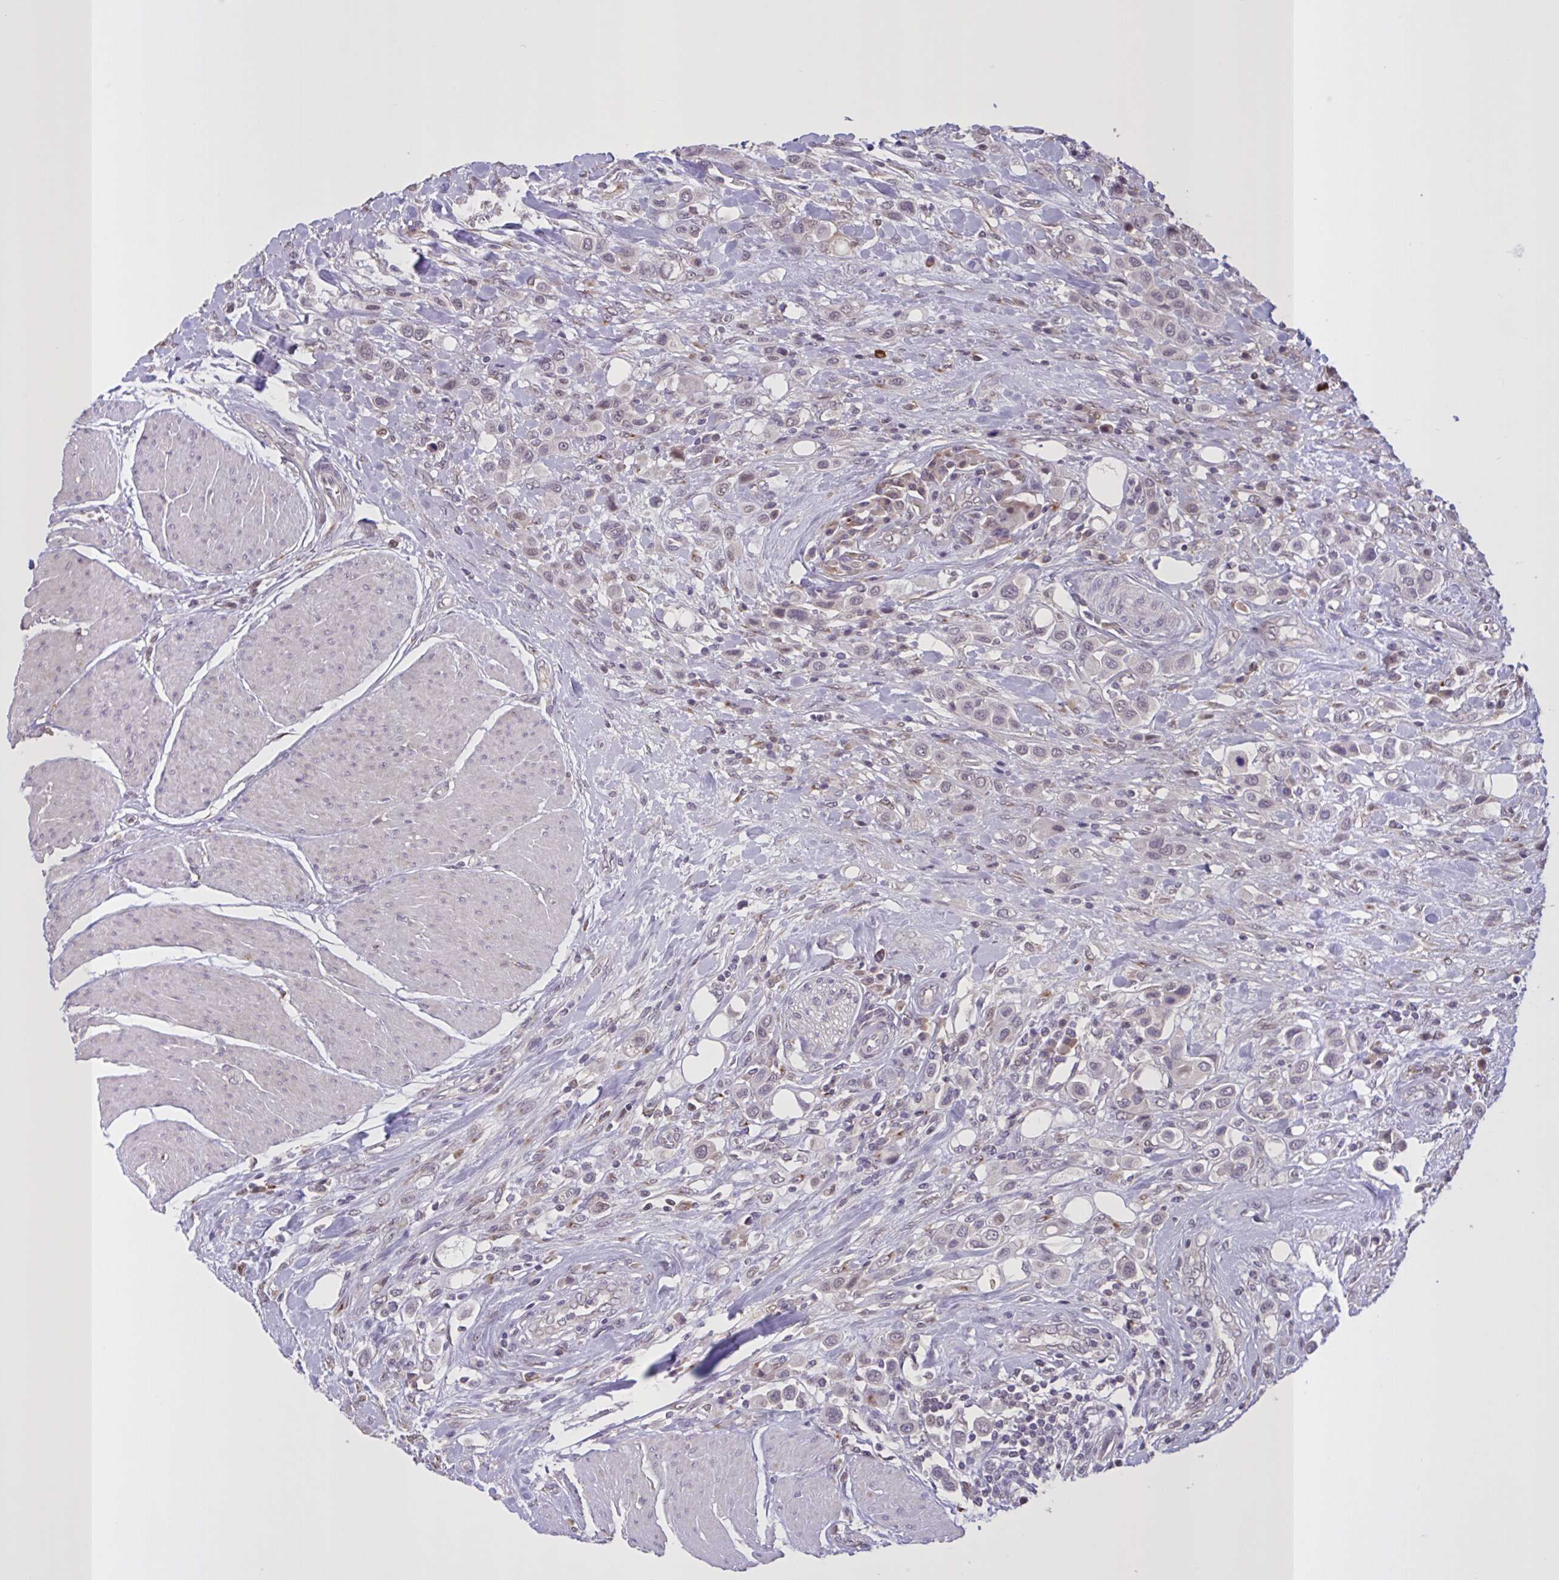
{"staining": {"intensity": "weak", "quantity": "<25%", "location": "nuclear"}, "tissue": "urothelial cancer", "cell_type": "Tumor cells", "image_type": "cancer", "snomed": [{"axis": "morphology", "description": "Urothelial carcinoma, High grade"}, {"axis": "topography", "description": "Urinary bladder"}], "caption": "Immunohistochemical staining of human high-grade urothelial carcinoma demonstrates no significant expression in tumor cells.", "gene": "MRGPRX2", "patient": {"sex": "male", "age": 50}}